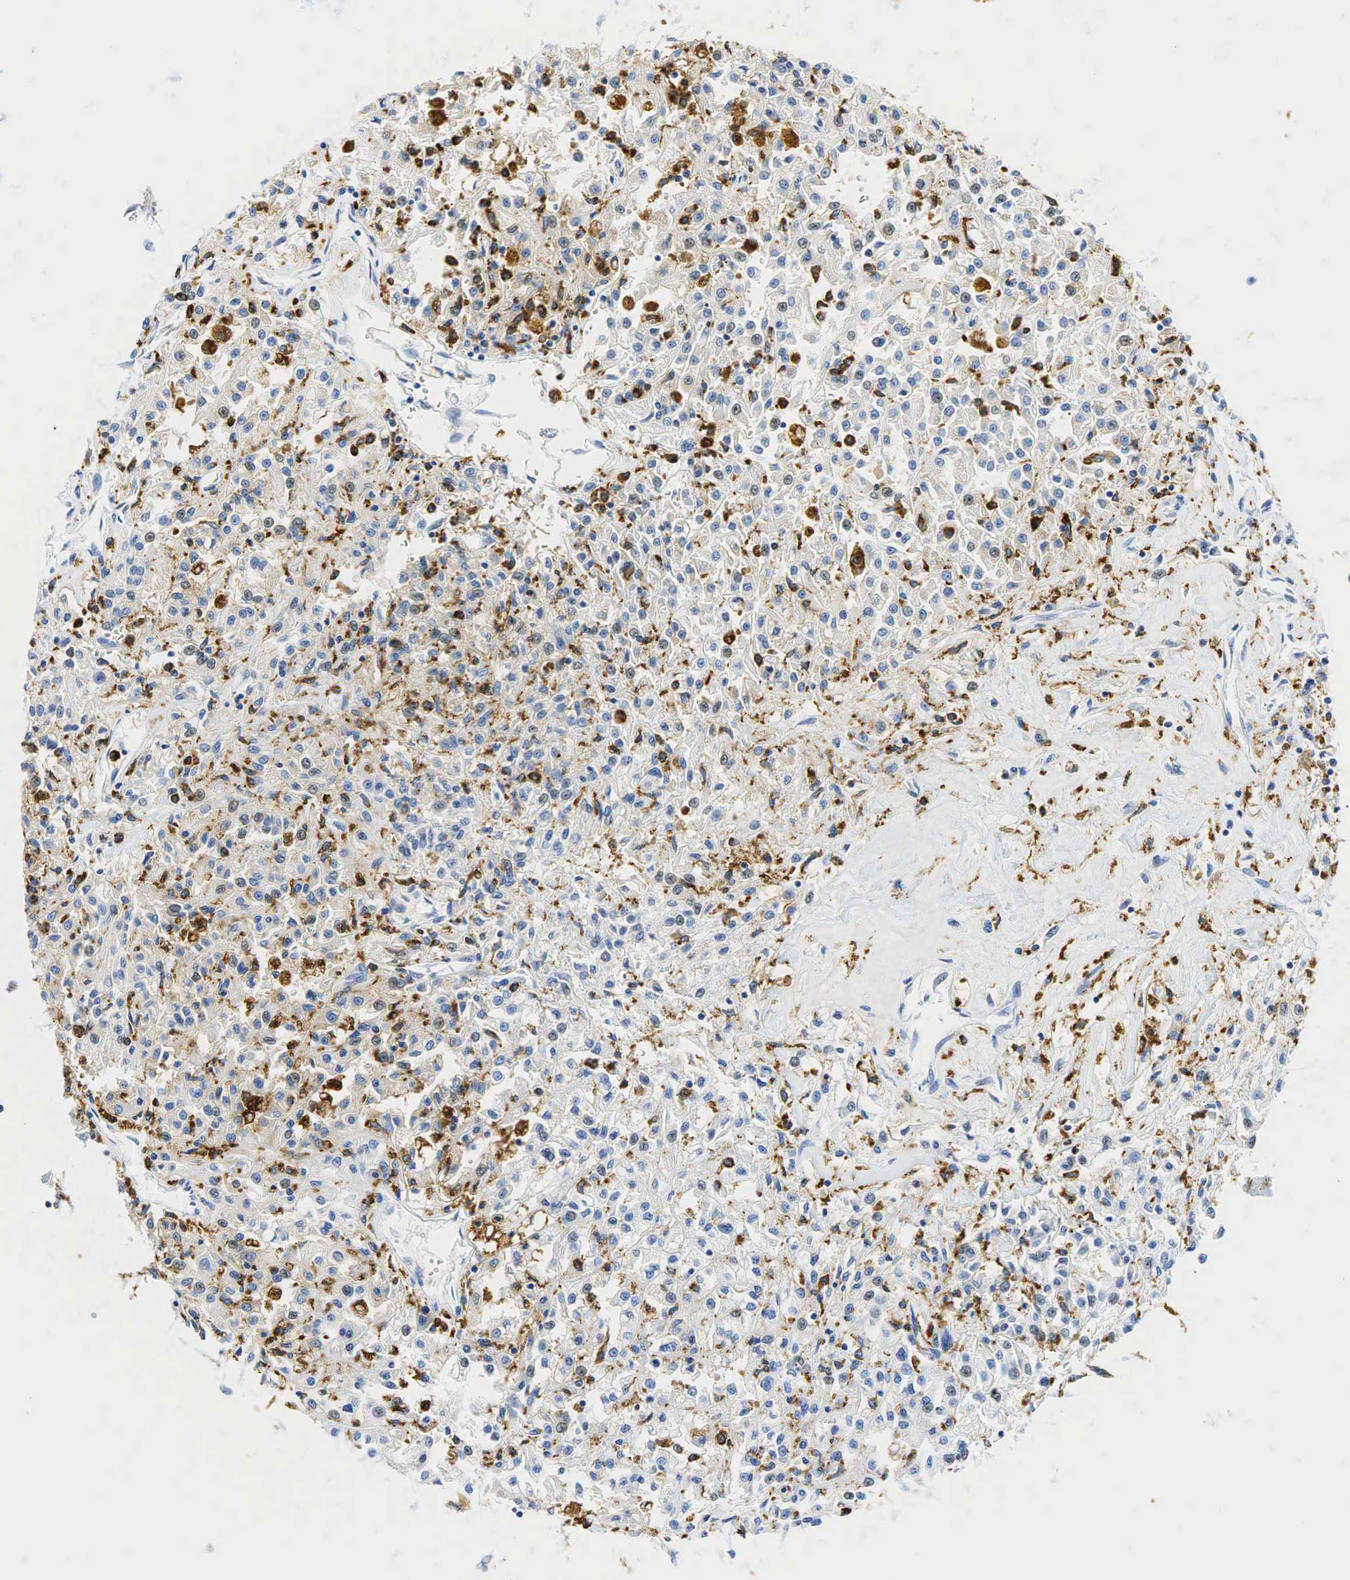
{"staining": {"intensity": "negative", "quantity": "none", "location": "none"}, "tissue": "renal cancer", "cell_type": "Tumor cells", "image_type": "cancer", "snomed": [{"axis": "morphology", "description": "Adenocarcinoma, NOS"}, {"axis": "topography", "description": "Kidney"}], "caption": "Human renal cancer stained for a protein using immunohistochemistry (IHC) exhibits no positivity in tumor cells.", "gene": "CD68", "patient": {"sex": "male", "age": 78}}